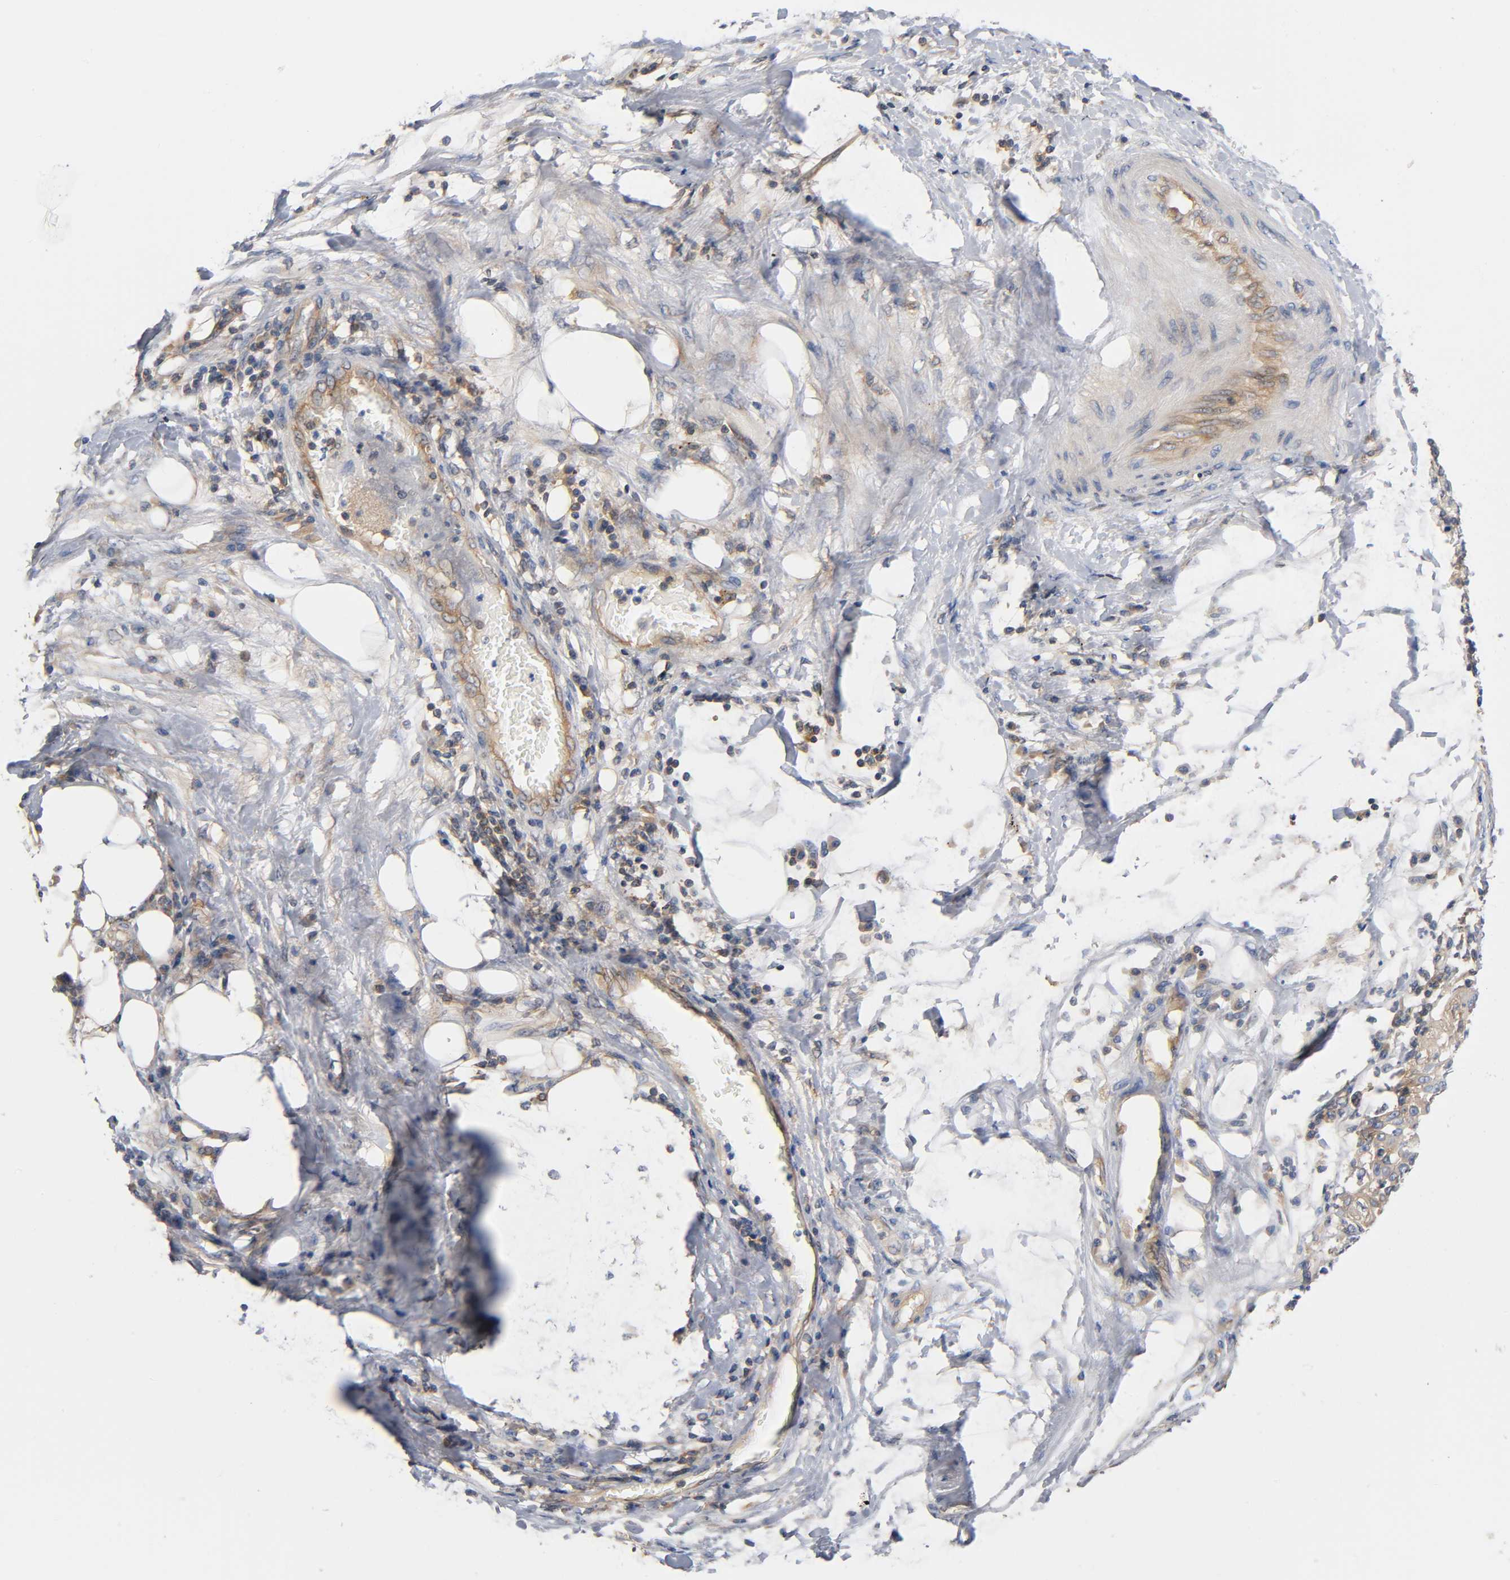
{"staining": {"intensity": "moderate", "quantity": ">75%", "location": "cytoplasmic/membranous"}, "tissue": "lung cancer", "cell_type": "Tumor cells", "image_type": "cancer", "snomed": [{"axis": "morphology", "description": "Inflammation, NOS"}, {"axis": "morphology", "description": "Squamous cell carcinoma, NOS"}, {"axis": "topography", "description": "Lymph node"}, {"axis": "topography", "description": "Soft tissue"}, {"axis": "topography", "description": "Lung"}], "caption": "The immunohistochemical stain labels moderate cytoplasmic/membranous positivity in tumor cells of squamous cell carcinoma (lung) tissue. The protein of interest is stained brown, and the nuclei are stained in blue (DAB IHC with brightfield microscopy, high magnification).", "gene": "PRKAB1", "patient": {"sex": "male", "age": 66}}